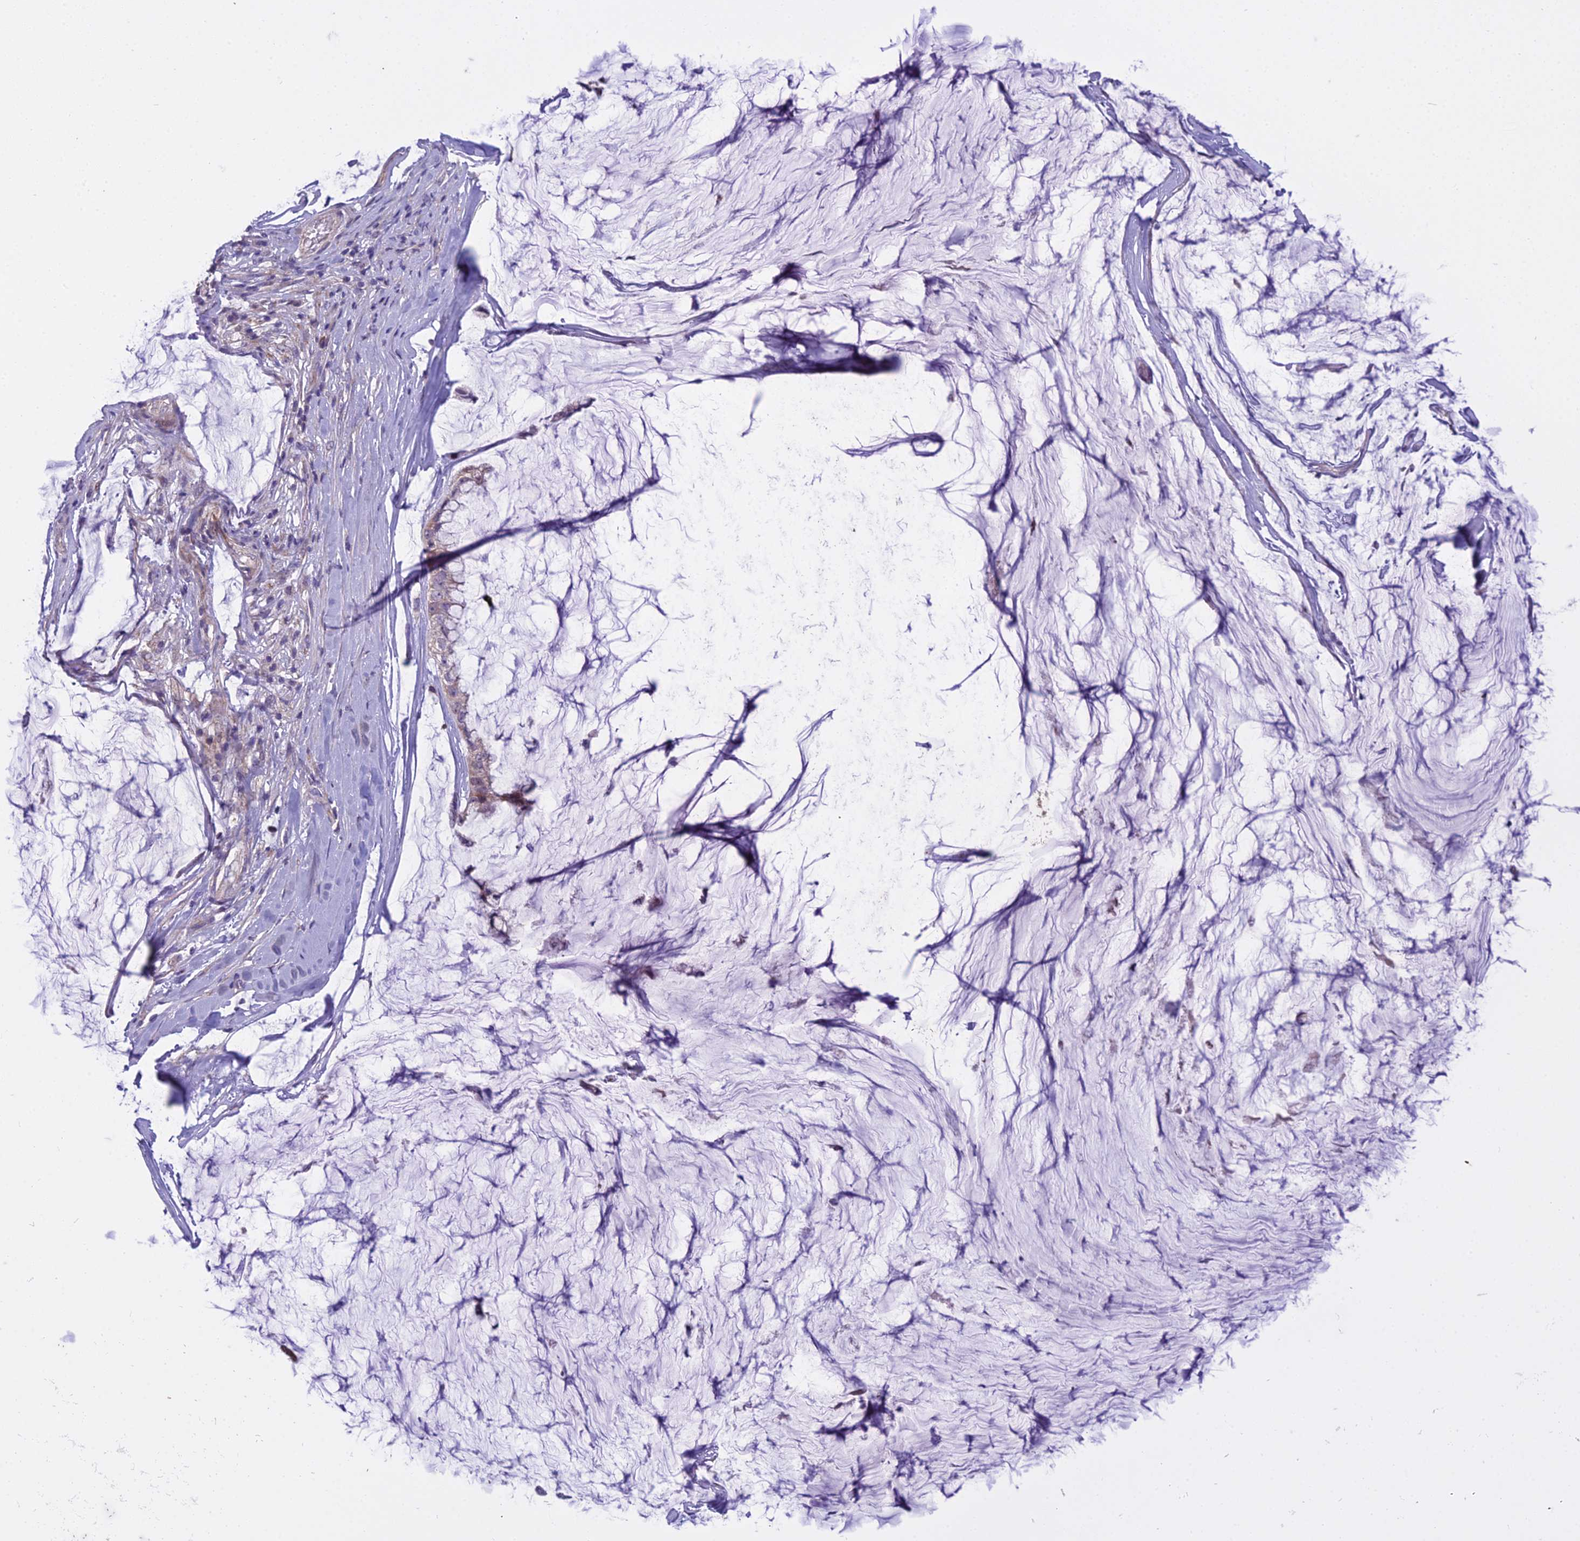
{"staining": {"intensity": "weak", "quantity": "<25%", "location": "cytoplasmic/membranous"}, "tissue": "ovarian cancer", "cell_type": "Tumor cells", "image_type": "cancer", "snomed": [{"axis": "morphology", "description": "Cystadenocarcinoma, mucinous, NOS"}, {"axis": "topography", "description": "Ovary"}], "caption": "An immunohistochemistry micrograph of ovarian mucinous cystadenocarcinoma is shown. There is no staining in tumor cells of ovarian mucinous cystadenocarcinoma.", "gene": "DUS2", "patient": {"sex": "female", "age": 39}}